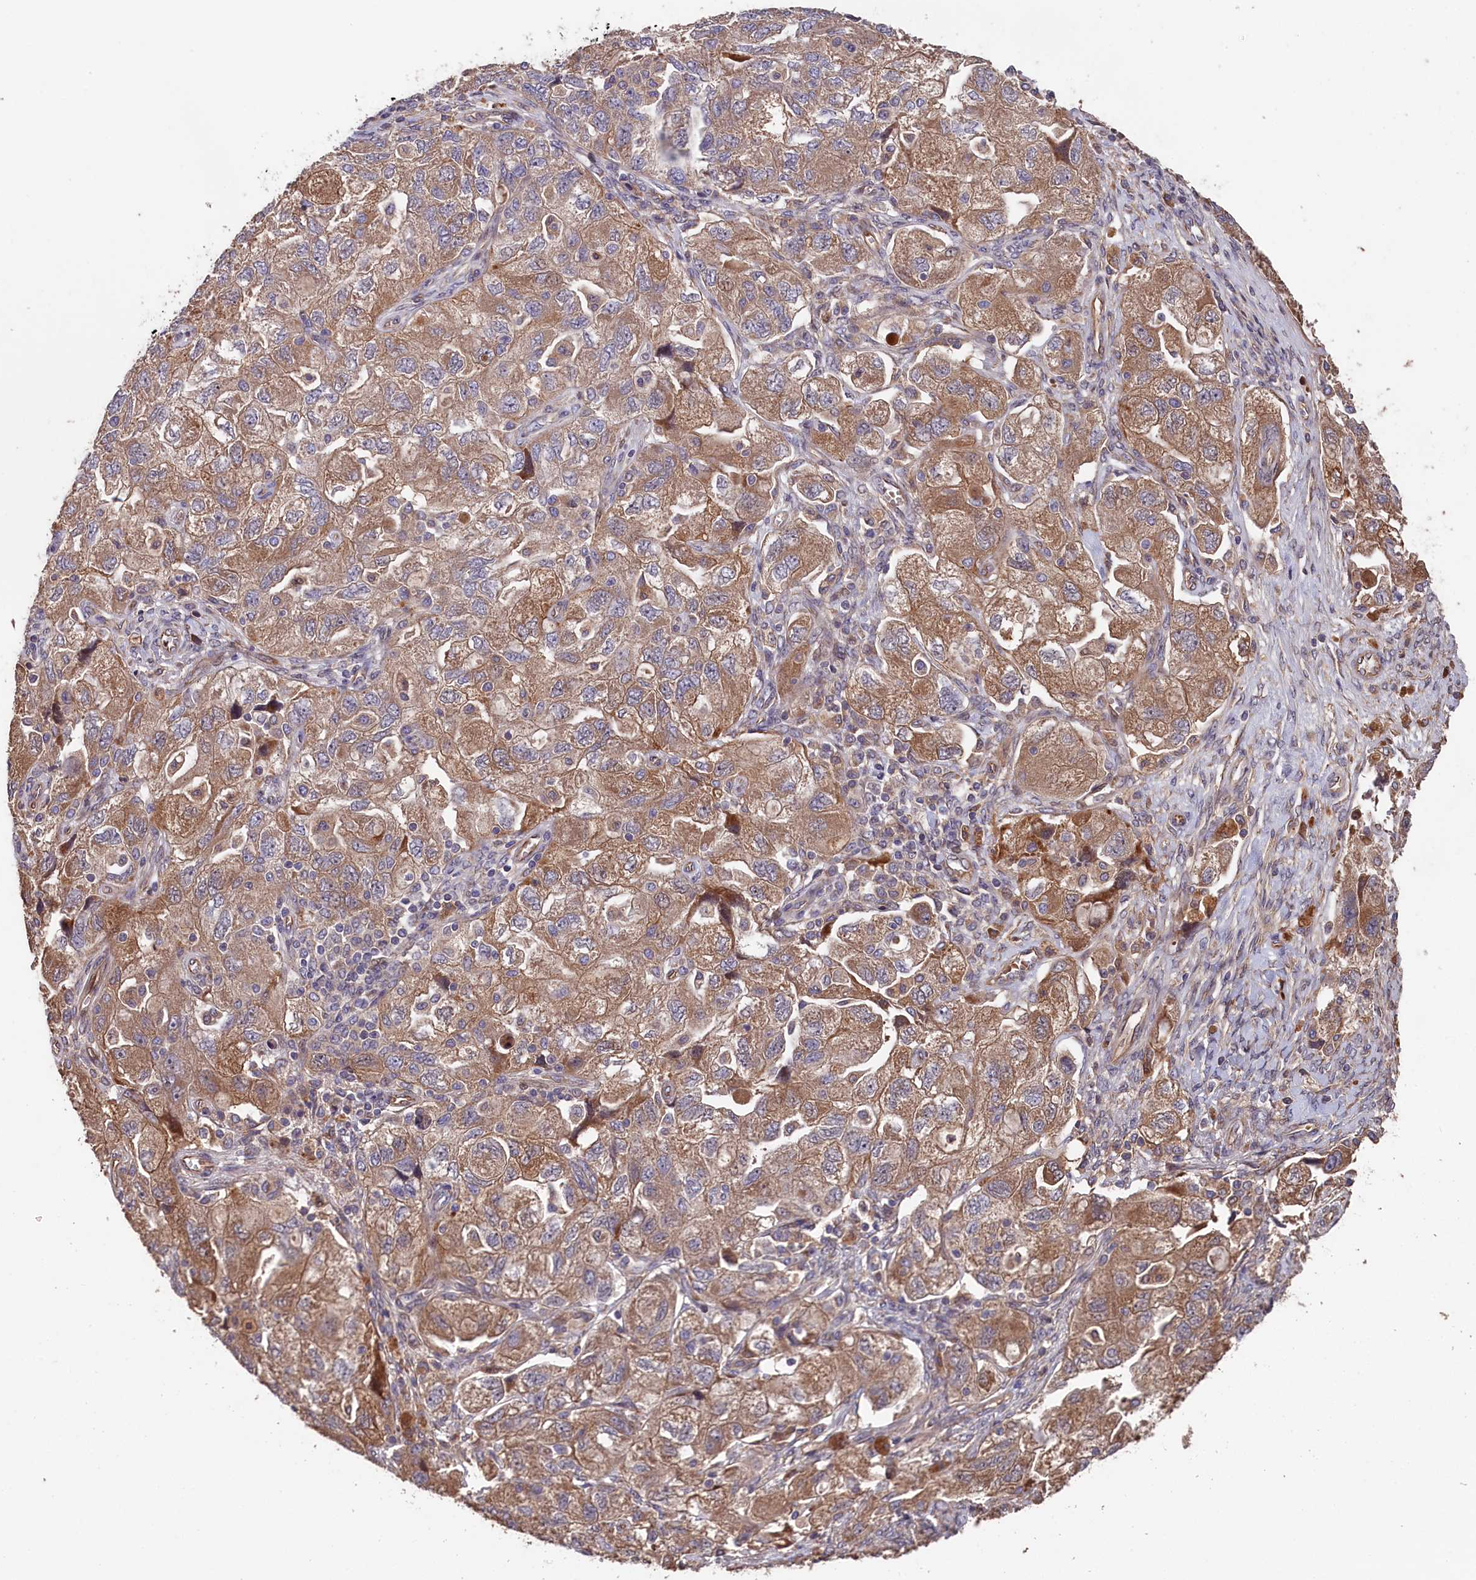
{"staining": {"intensity": "moderate", "quantity": ">75%", "location": "cytoplasmic/membranous"}, "tissue": "ovarian cancer", "cell_type": "Tumor cells", "image_type": "cancer", "snomed": [{"axis": "morphology", "description": "Carcinoma, NOS"}, {"axis": "morphology", "description": "Cystadenocarcinoma, serous, NOS"}, {"axis": "topography", "description": "Ovary"}], "caption": "Brown immunohistochemical staining in human ovarian cancer (carcinoma) displays moderate cytoplasmic/membranous staining in about >75% of tumor cells.", "gene": "GREB1L", "patient": {"sex": "female", "age": 69}}